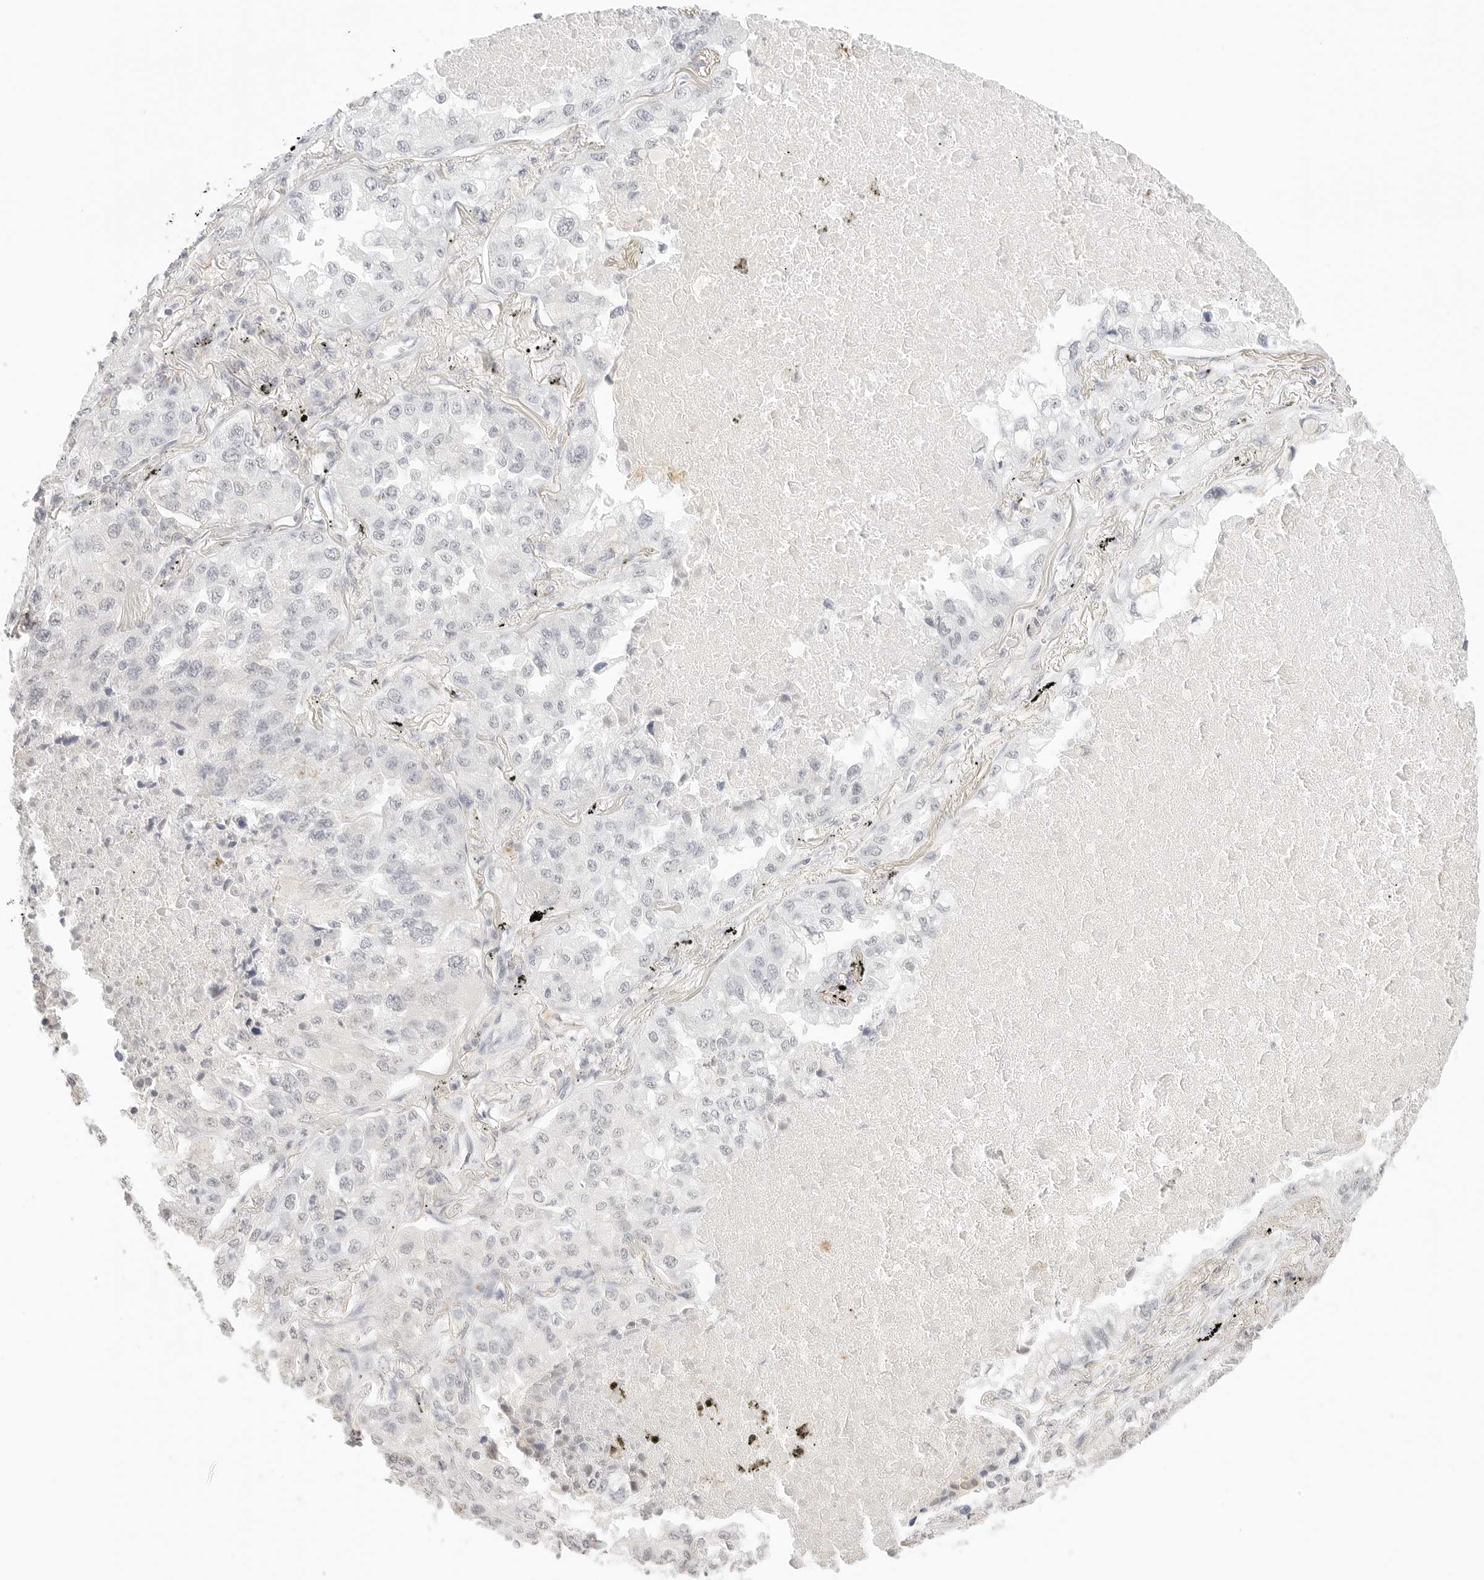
{"staining": {"intensity": "negative", "quantity": "none", "location": "none"}, "tissue": "lung cancer", "cell_type": "Tumor cells", "image_type": "cancer", "snomed": [{"axis": "morphology", "description": "Adenocarcinoma, NOS"}, {"axis": "topography", "description": "Lung"}], "caption": "Tumor cells are negative for brown protein staining in lung adenocarcinoma. (DAB (3,3'-diaminobenzidine) immunohistochemistry (IHC), high magnification).", "gene": "XKR4", "patient": {"sex": "male", "age": 65}}